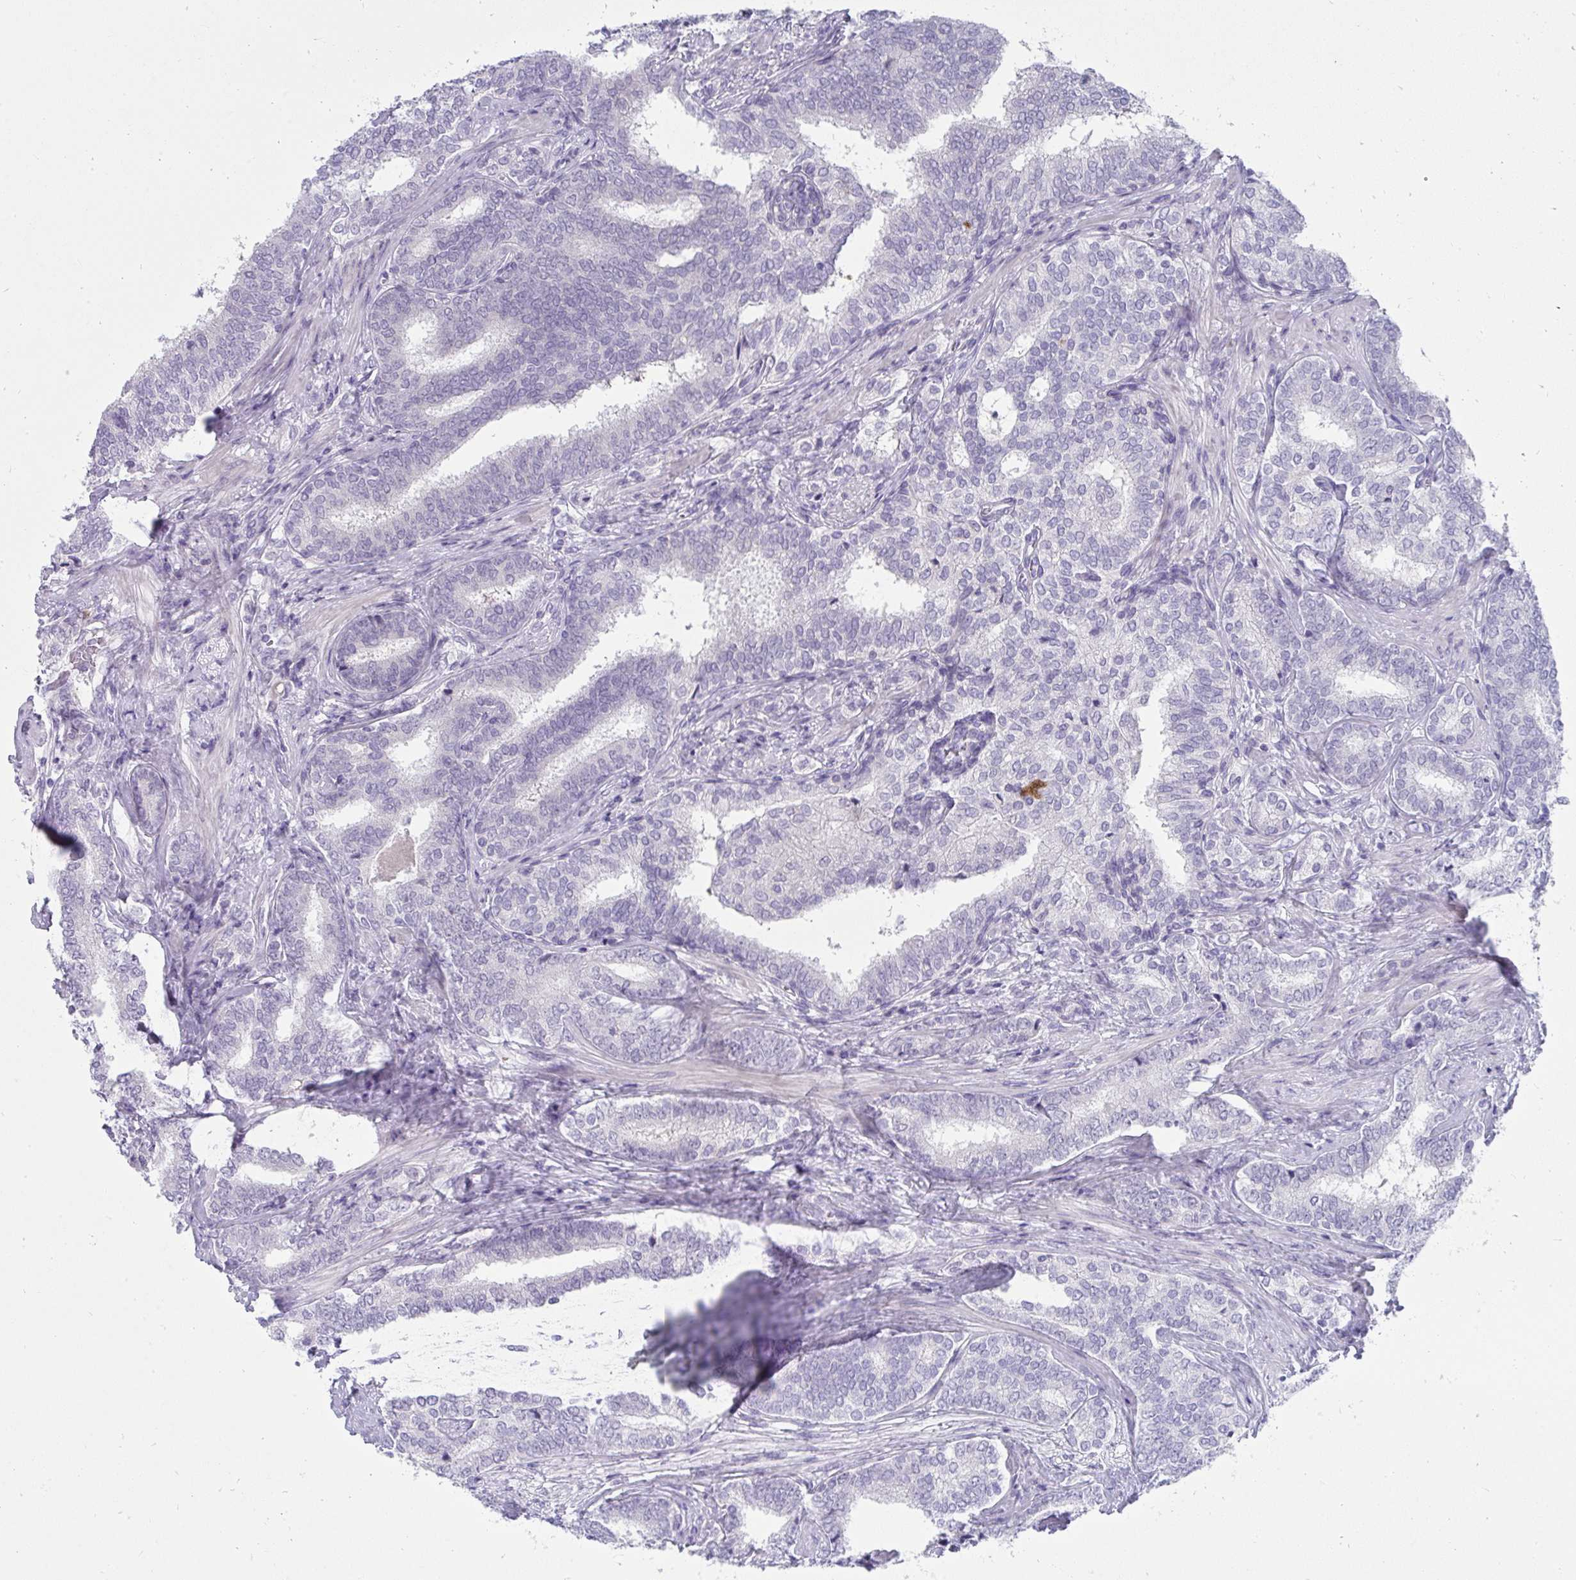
{"staining": {"intensity": "negative", "quantity": "none", "location": "none"}, "tissue": "prostate cancer", "cell_type": "Tumor cells", "image_type": "cancer", "snomed": [{"axis": "morphology", "description": "Adenocarcinoma, High grade"}, {"axis": "topography", "description": "Prostate"}], "caption": "Immunohistochemistry (IHC) micrograph of neoplastic tissue: human adenocarcinoma (high-grade) (prostate) stained with DAB displays no significant protein expression in tumor cells. (Brightfield microscopy of DAB immunohistochemistry at high magnification).", "gene": "UGT3A2", "patient": {"sex": "male", "age": 72}}